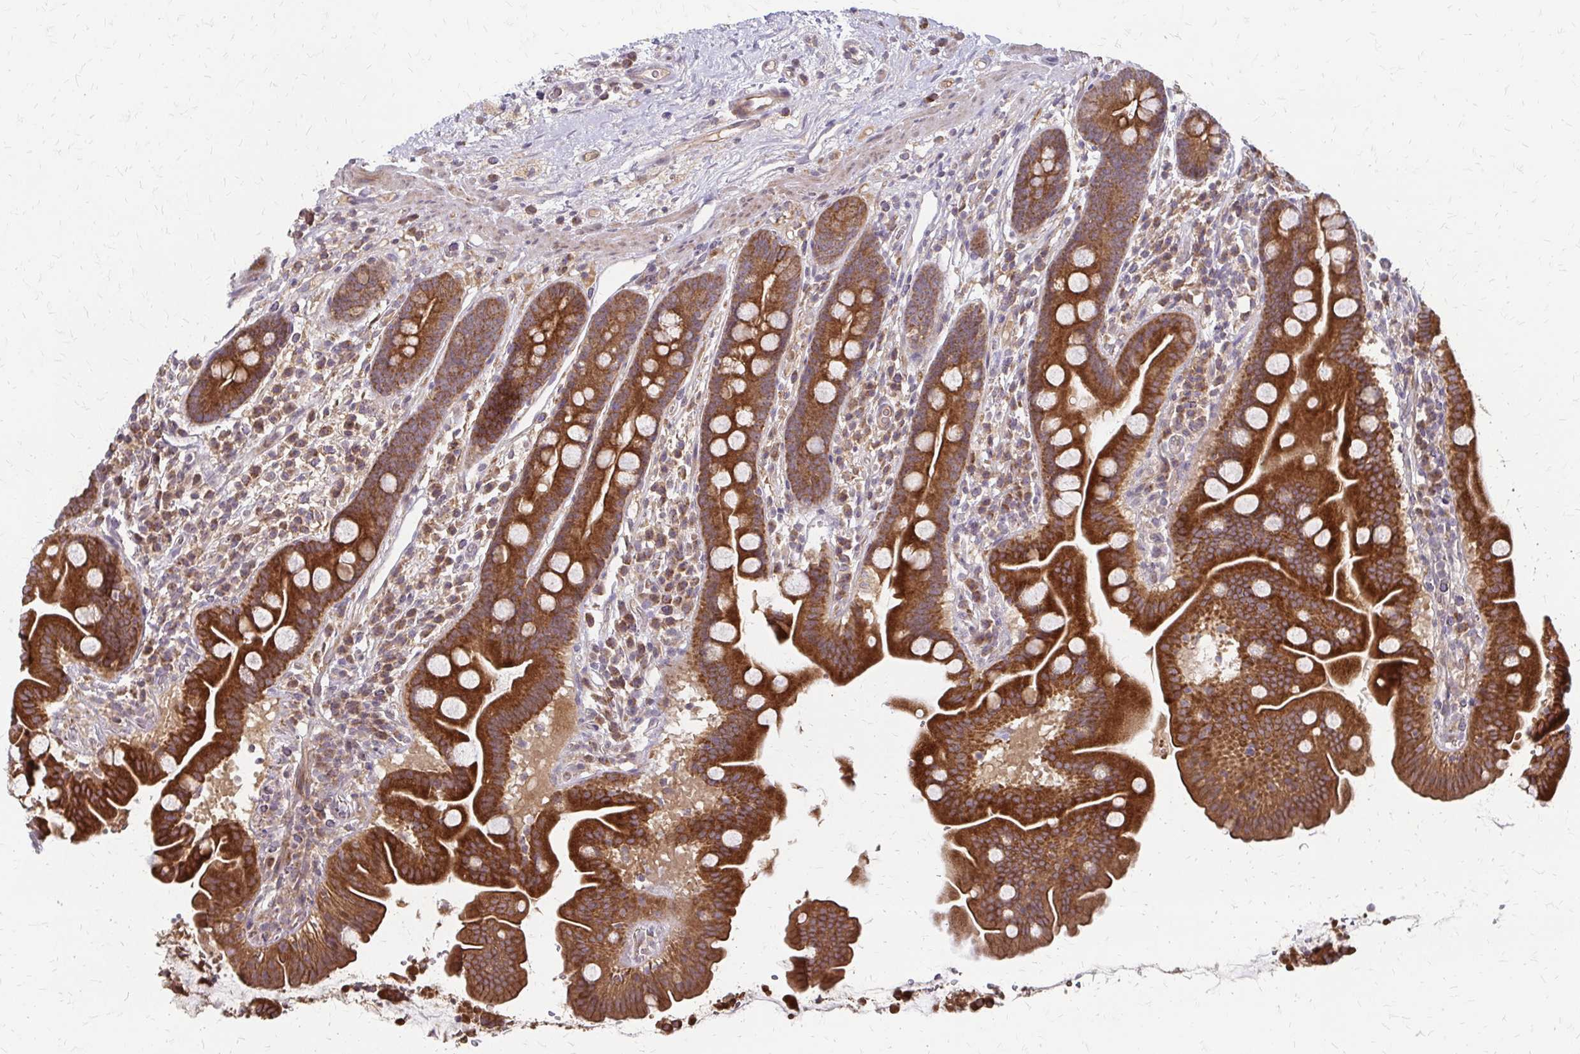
{"staining": {"intensity": "strong", "quantity": ">75%", "location": "cytoplasmic/membranous"}, "tissue": "small intestine", "cell_type": "Glandular cells", "image_type": "normal", "snomed": [{"axis": "morphology", "description": "Normal tissue, NOS"}, {"axis": "topography", "description": "Small intestine"}], "caption": "This is a histology image of immunohistochemistry staining of unremarkable small intestine, which shows strong expression in the cytoplasmic/membranous of glandular cells.", "gene": "ZNF383", "patient": {"sex": "male", "age": 26}}